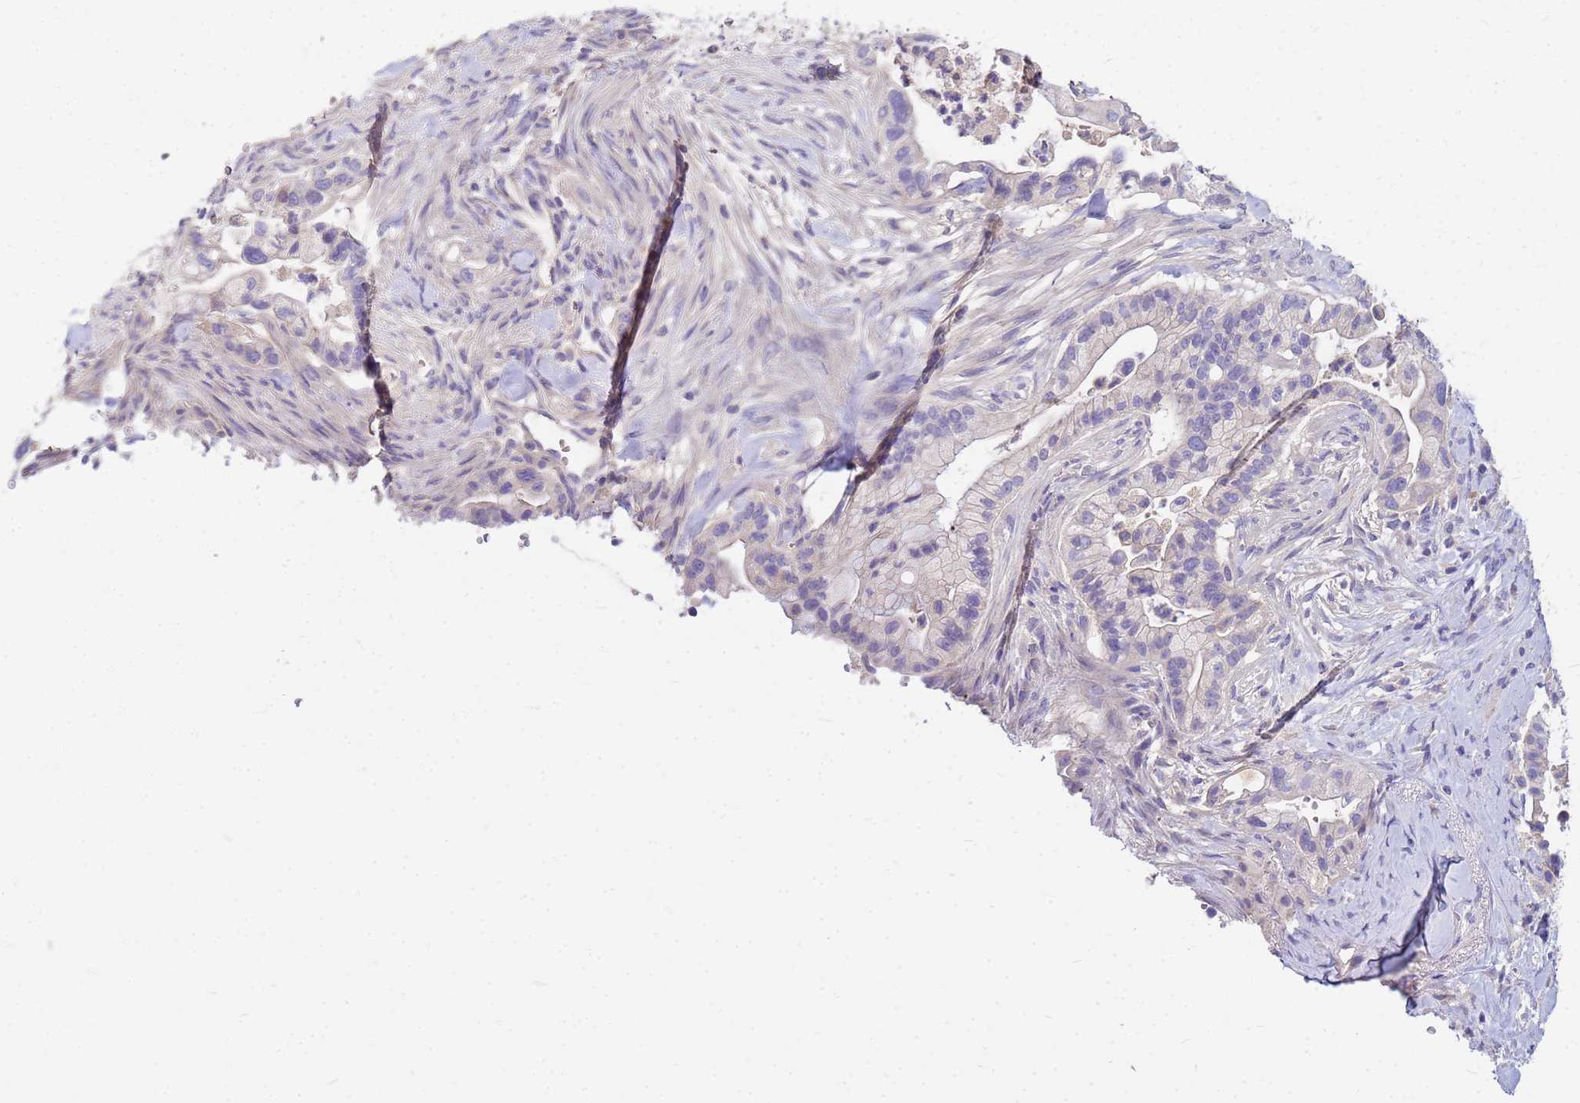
{"staining": {"intensity": "negative", "quantity": "none", "location": "none"}, "tissue": "pancreatic cancer", "cell_type": "Tumor cells", "image_type": "cancer", "snomed": [{"axis": "morphology", "description": "Adenocarcinoma, NOS"}, {"axis": "topography", "description": "Pancreas"}], "caption": "Pancreatic cancer was stained to show a protein in brown. There is no significant expression in tumor cells. The staining was performed using DAB (3,3'-diaminobenzidine) to visualize the protein expression in brown, while the nuclei were stained in blue with hematoxylin (Magnification: 20x).", "gene": "DPRX", "patient": {"sex": "male", "age": 44}}